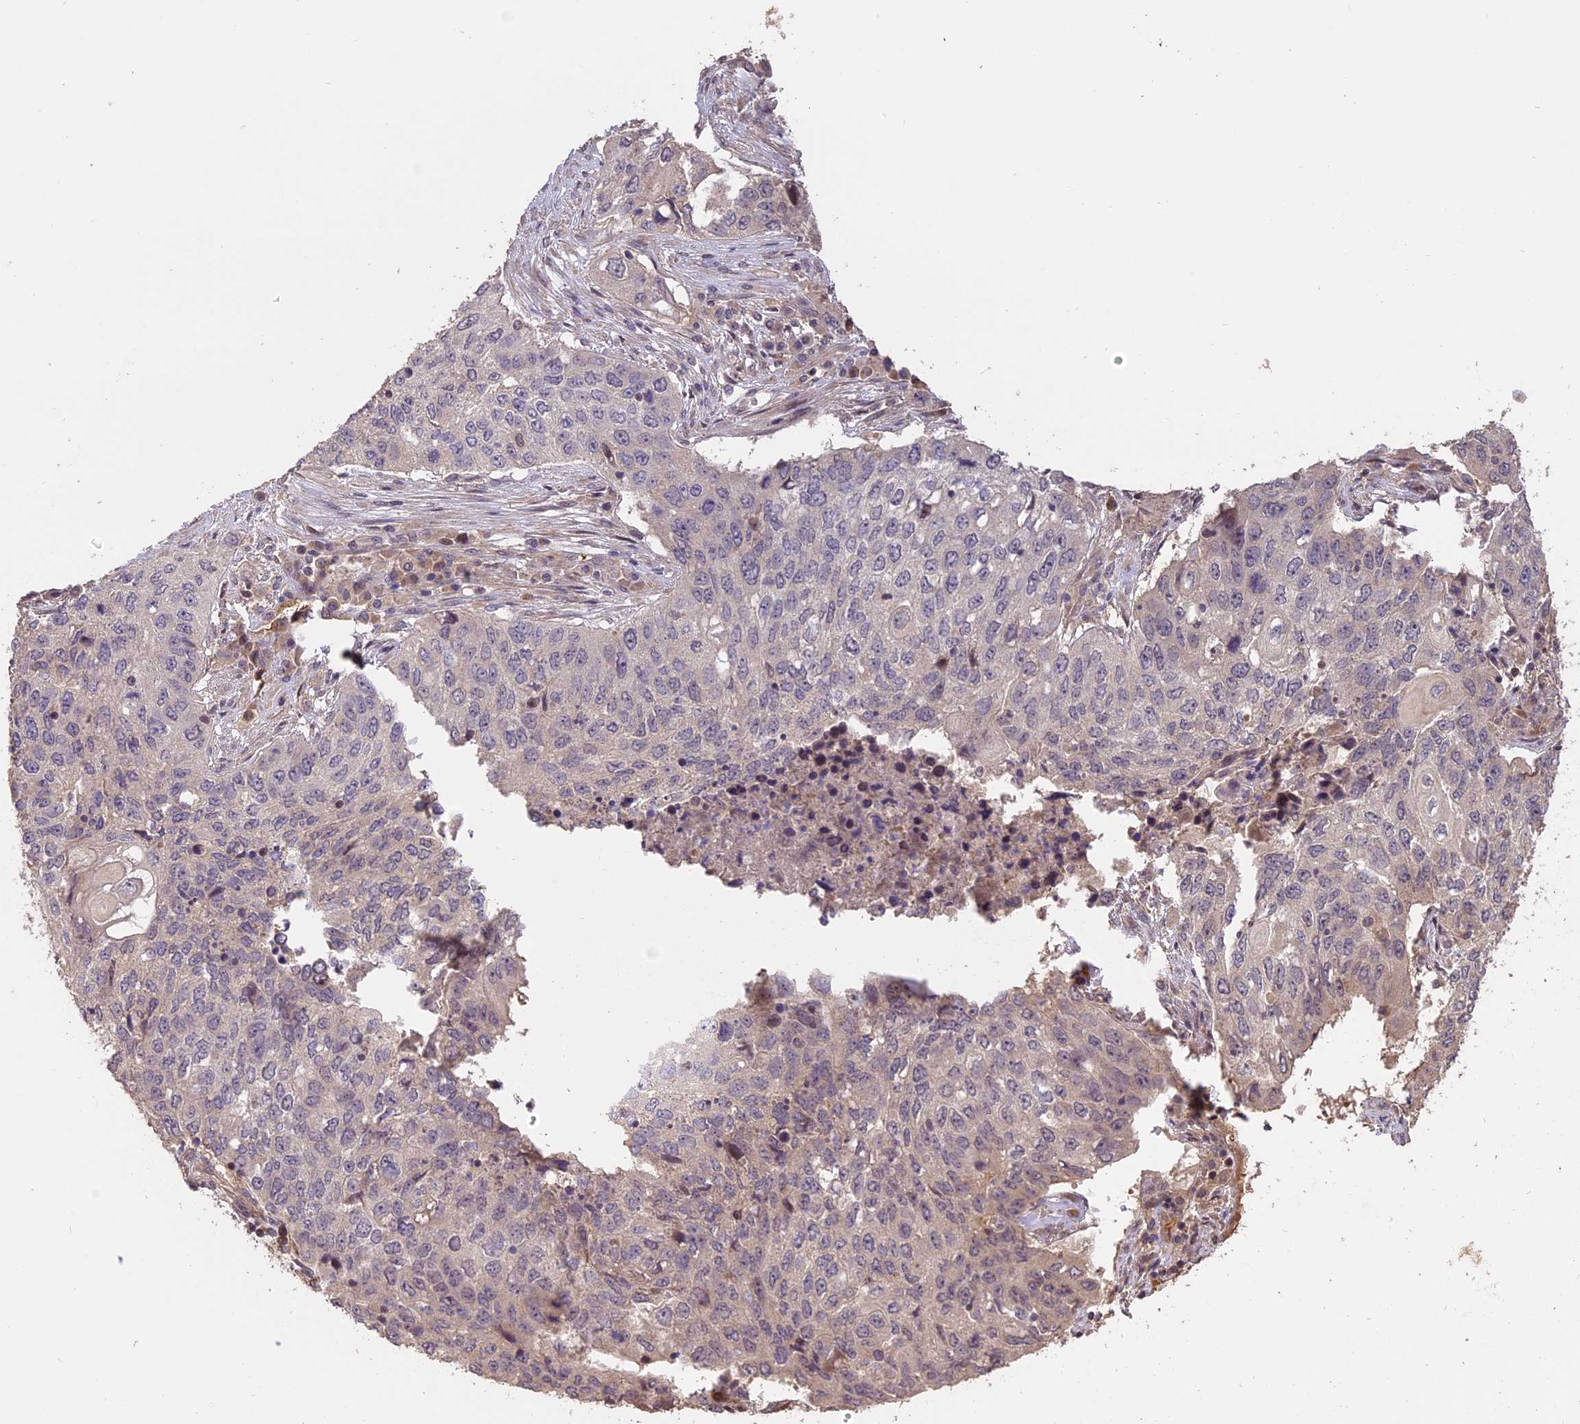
{"staining": {"intensity": "negative", "quantity": "none", "location": "none"}, "tissue": "lung cancer", "cell_type": "Tumor cells", "image_type": "cancer", "snomed": [{"axis": "morphology", "description": "Squamous cell carcinoma, NOS"}, {"axis": "topography", "description": "Lung"}], "caption": "Immunohistochemistry image of neoplastic tissue: squamous cell carcinoma (lung) stained with DAB (3,3'-diaminobenzidine) demonstrates no significant protein staining in tumor cells.", "gene": "TIGD7", "patient": {"sex": "female", "age": 63}}